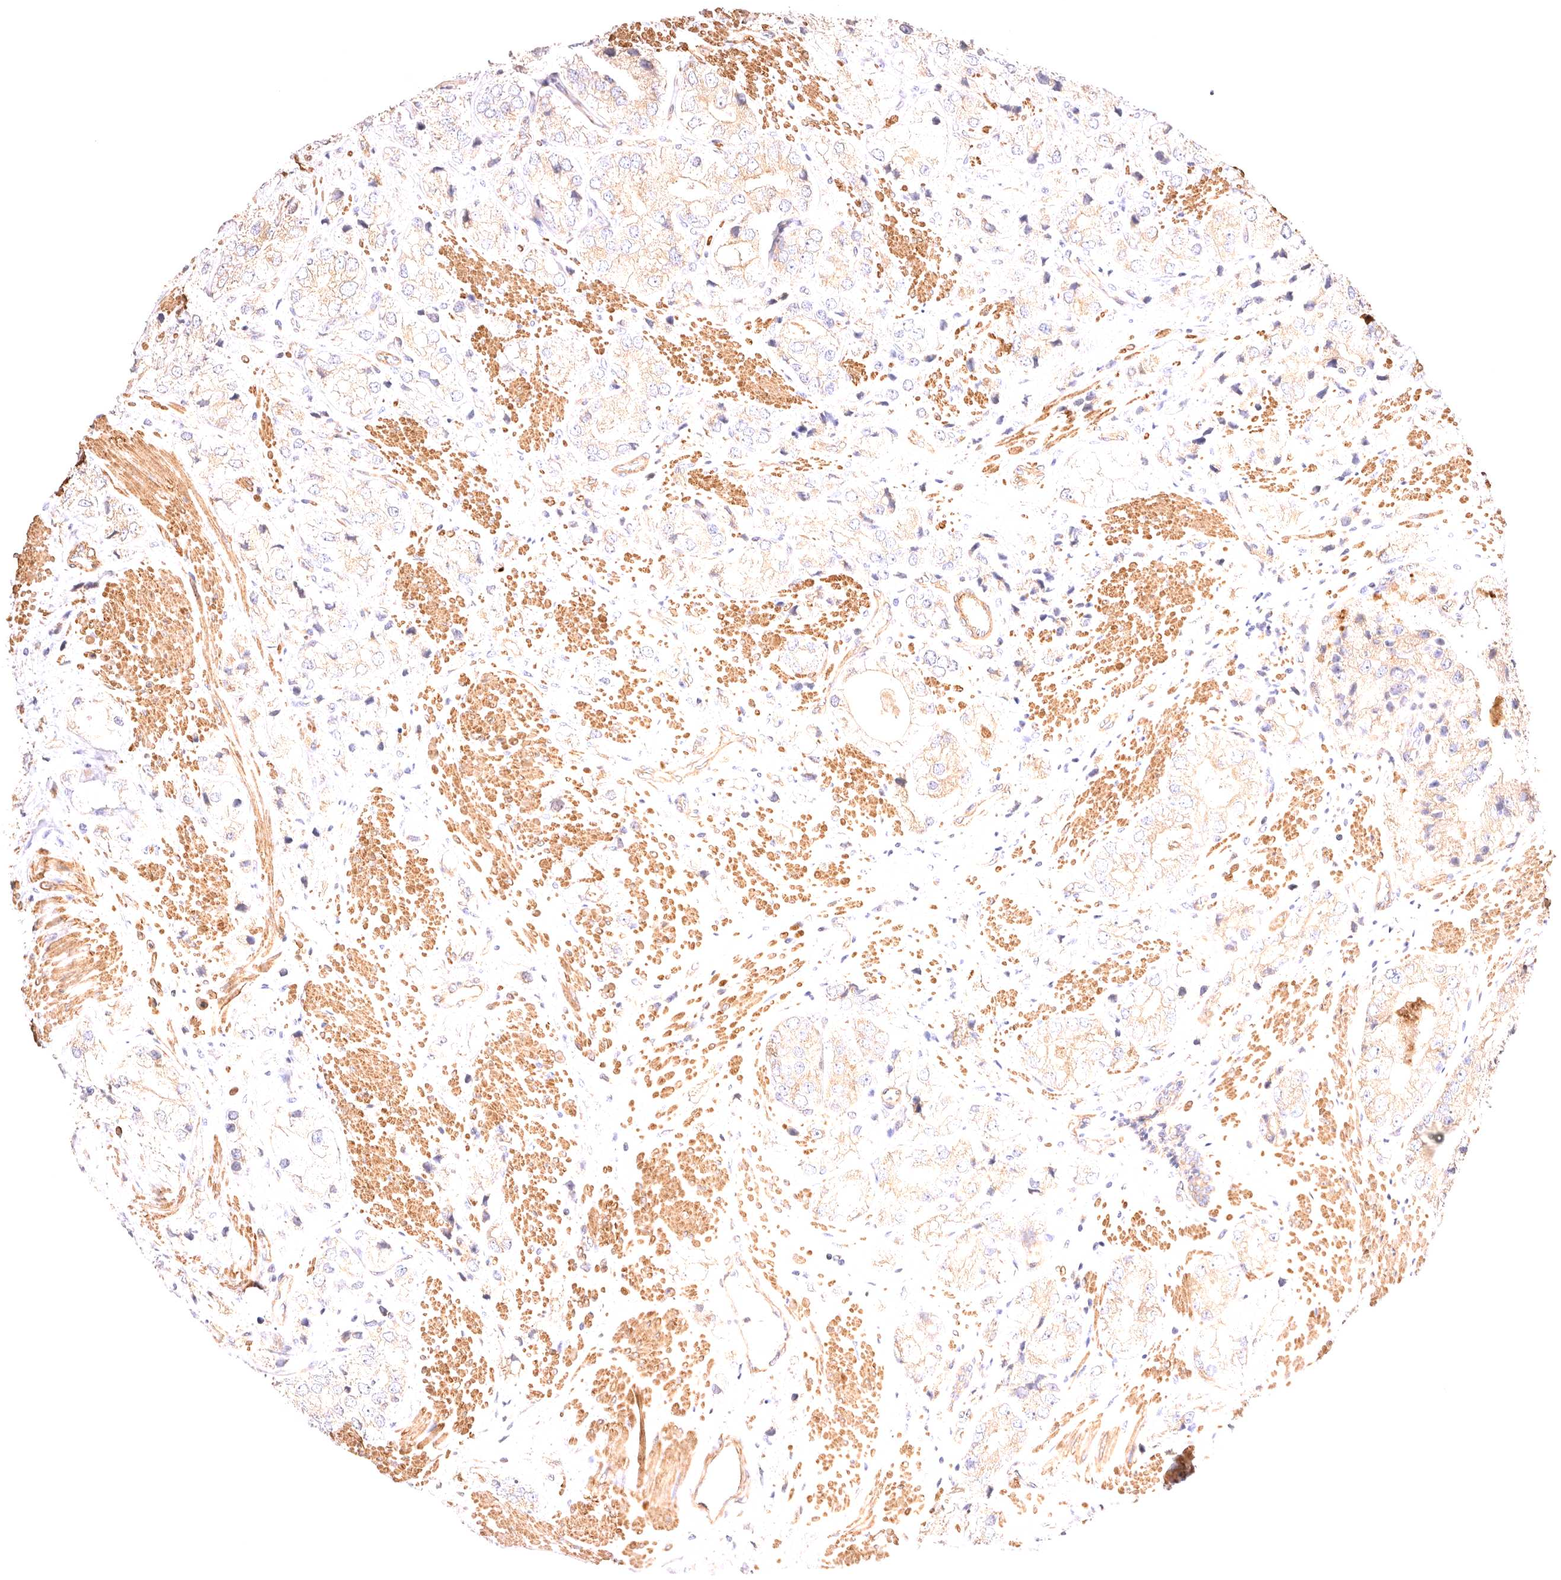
{"staining": {"intensity": "weak", "quantity": "25%-75%", "location": "cytoplasmic/membranous"}, "tissue": "prostate cancer", "cell_type": "Tumor cells", "image_type": "cancer", "snomed": [{"axis": "morphology", "description": "Adenocarcinoma, High grade"}, {"axis": "topography", "description": "Prostate"}], "caption": "Protein expression analysis of high-grade adenocarcinoma (prostate) displays weak cytoplasmic/membranous staining in approximately 25%-75% of tumor cells.", "gene": "VPS45", "patient": {"sex": "male", "age": 50}}